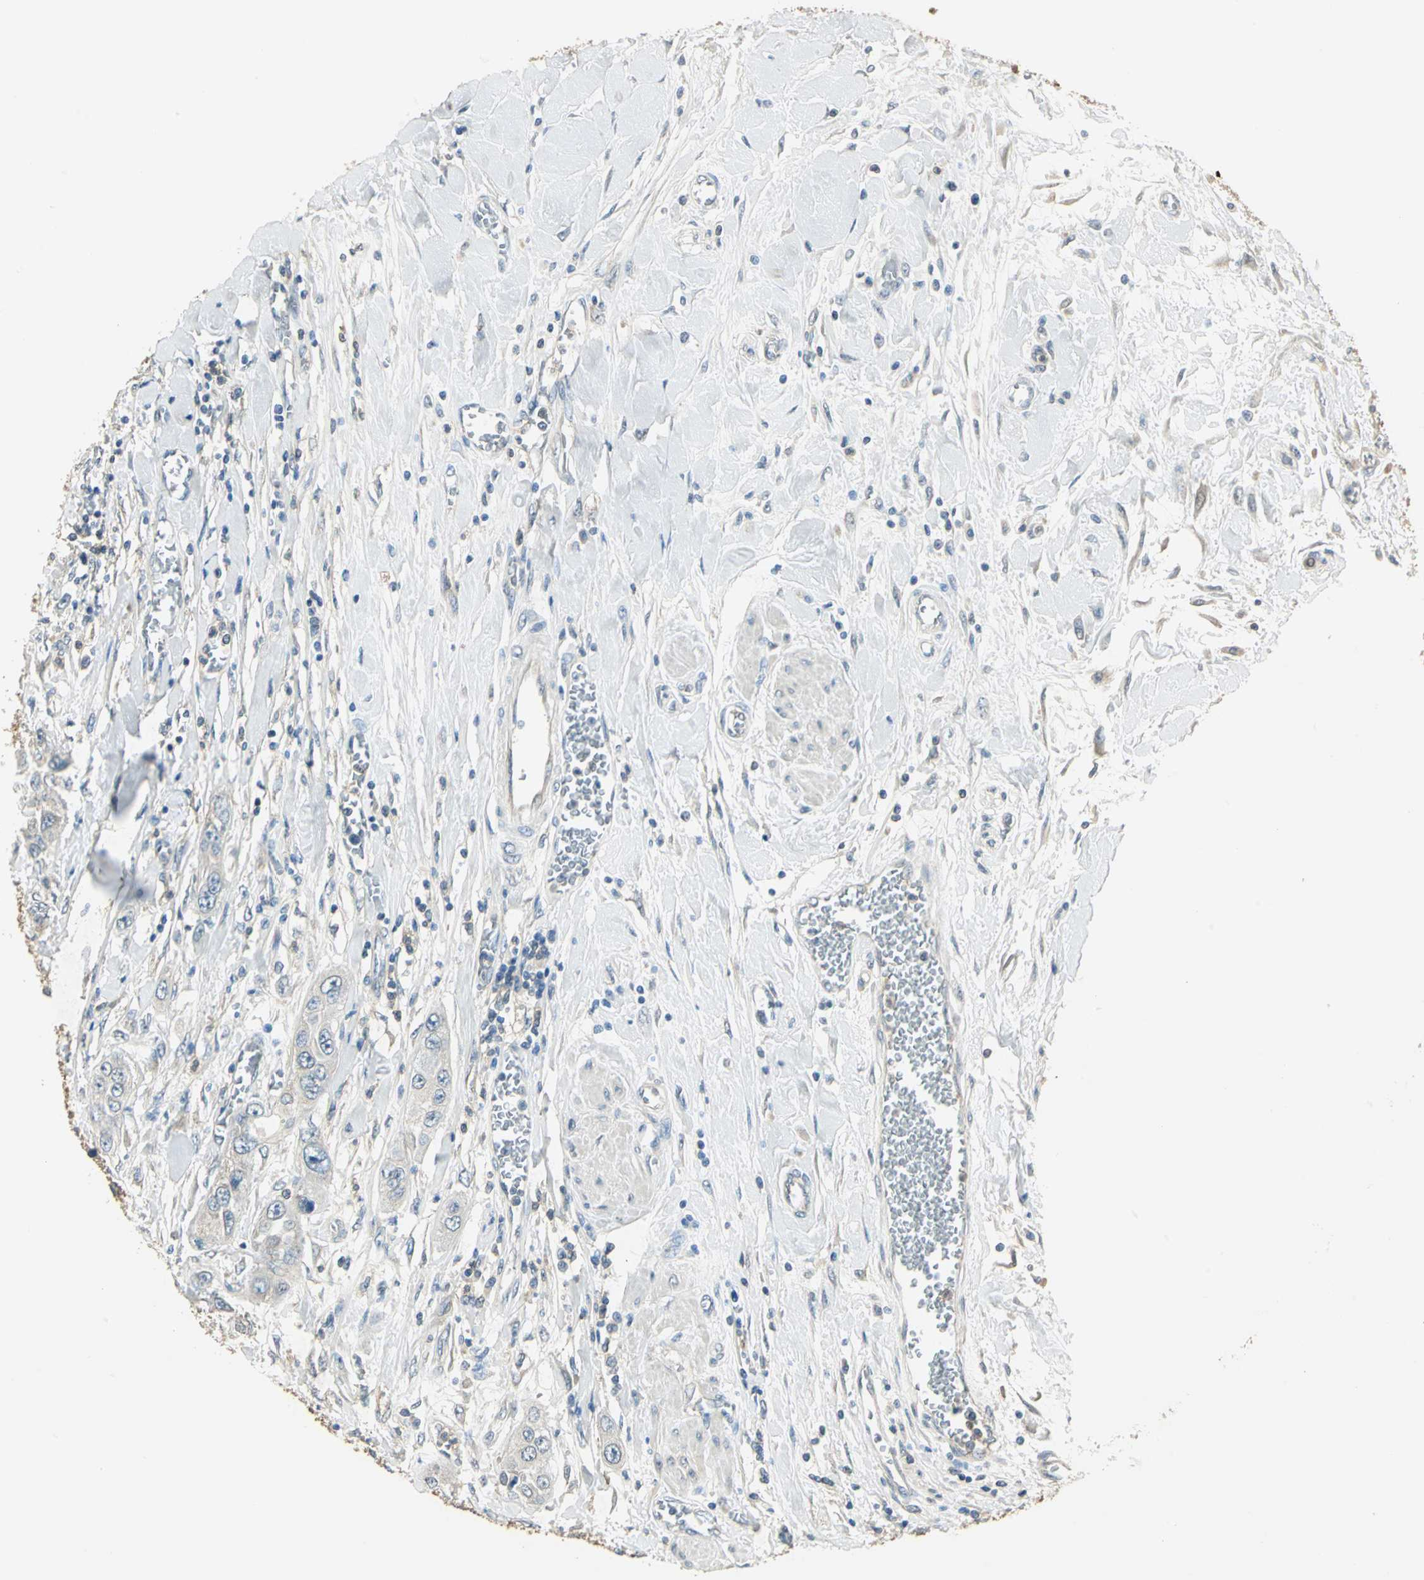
{"staining": {"intensity": "weak", "quantity": "25%-75%", "location": "cytoplasmic/membranous"}, "tissue": "pancreatic cancer", "cell_type": "Tumor cells", "image_type": "cancer", "snomed": [{"axis": "morphology", "description": "Adenocarcinoma, NOS"}, {"axis": "topography", "description": "Pancreas"}], "caption": "Pancreatic cancer stained for a protein (brown) reveals weak cytoplasmic/membranous positive staining in about 25%-75% of tumor cells.", "gene": "SHC2", "patient": {"sex": "female", "age": 70}}